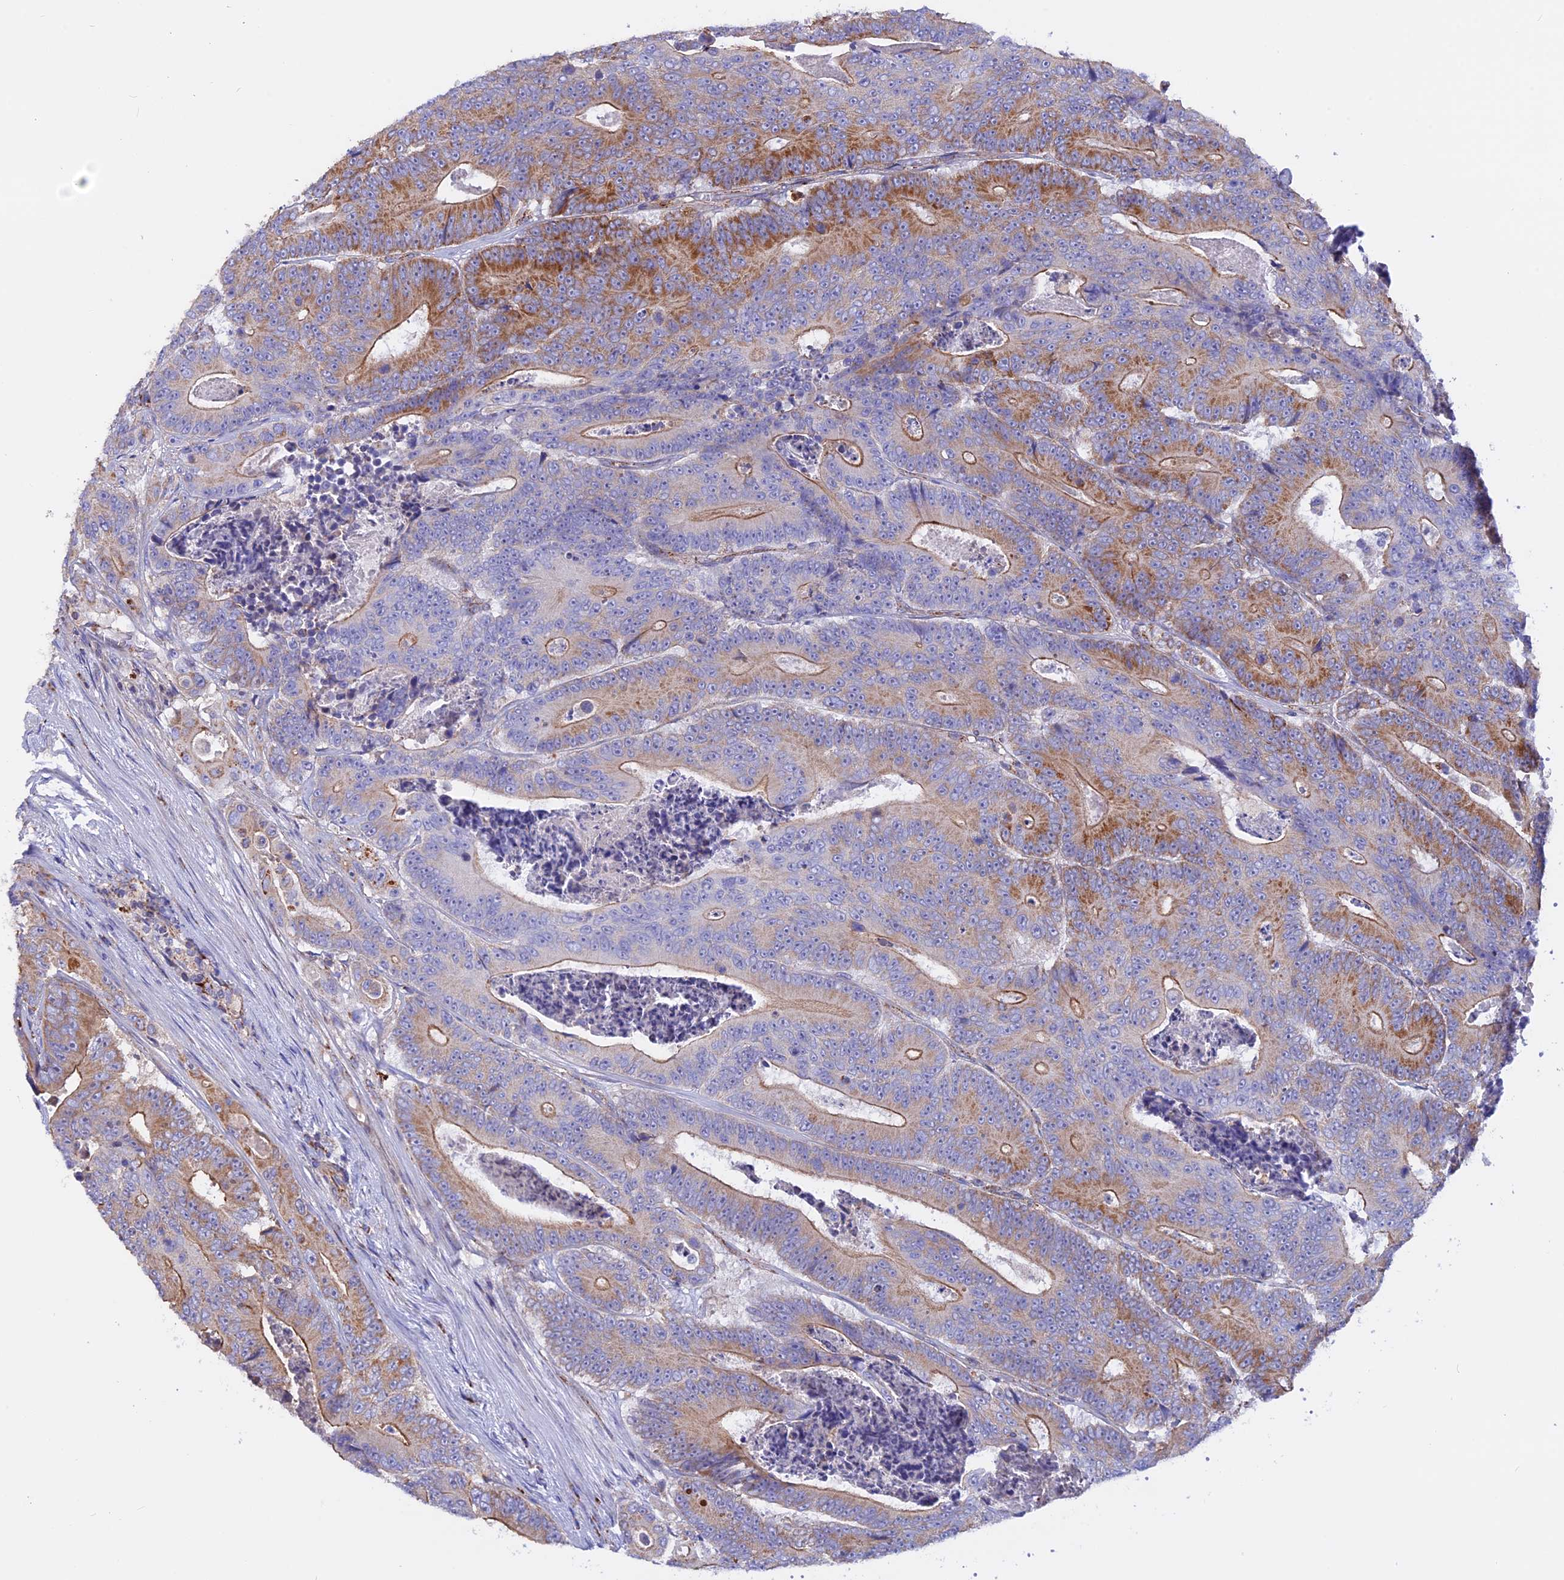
{"staining": {"intensity": "moderate", "quantity": "25%-75%", "location": "cytoplasmic/membranous"}, "tissue": "colorectal cancer", "cell_type": "Tumor cells", "image_type": "cancer", "snomed": [{"axis": "morphology", "description": "Adenocarcinoma, NOS"}, {"axis": "topography", "description": "Colon"}], "caption": "Immunohistochemical staining of colorectal adenocarcinoma reveals medium levels of moderate cytoplasmic/membranous protein staining in approximately 25%-75% of tumor cells.", "gene": "GCDH", "patient": {"sex": "male", "age": 83}}